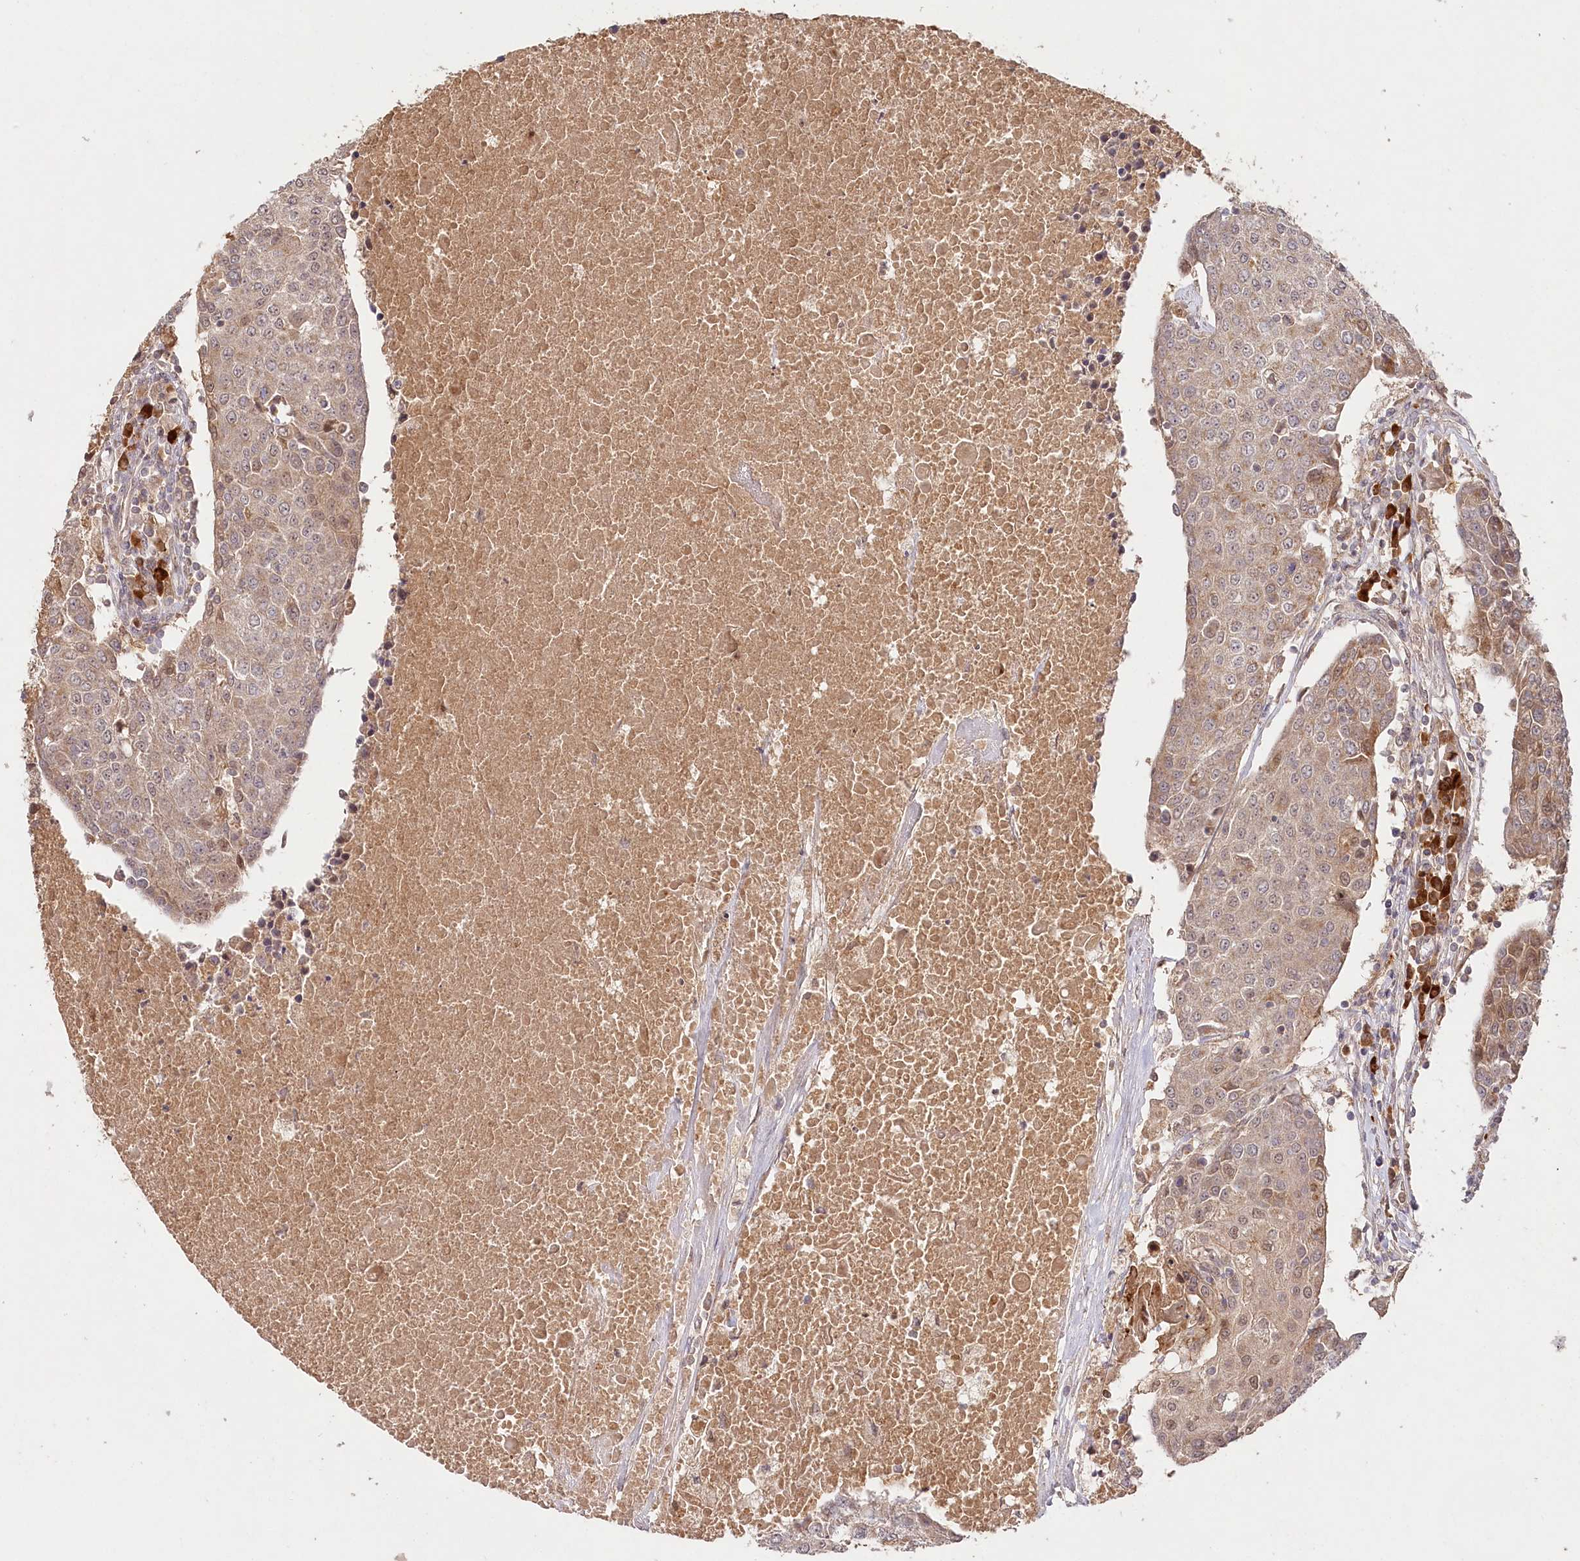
{"staining": {"intensity": "moderate", "quantity": "25%-75%", "location": "cytoplasmic/membranous"}, "tissue": "urothelial cancer", "cell_type": "Tumor cells", "image_type": "cancer", "snomed": [{"axis": "morphology", "description": "Urothelial carcinoma, High grade"}, {"axis": "topography", "description": "Urinary bladder"}], "caption": "High-power microscopy captured an immunohistochemistry image of urothelial cancer, revealing moderate cytoplasmic/membranous expression in approximately 25%-75% of tumor cells.", "gene": "IRAK1BP1", "patient": {"sex": "female", "age": 85}}